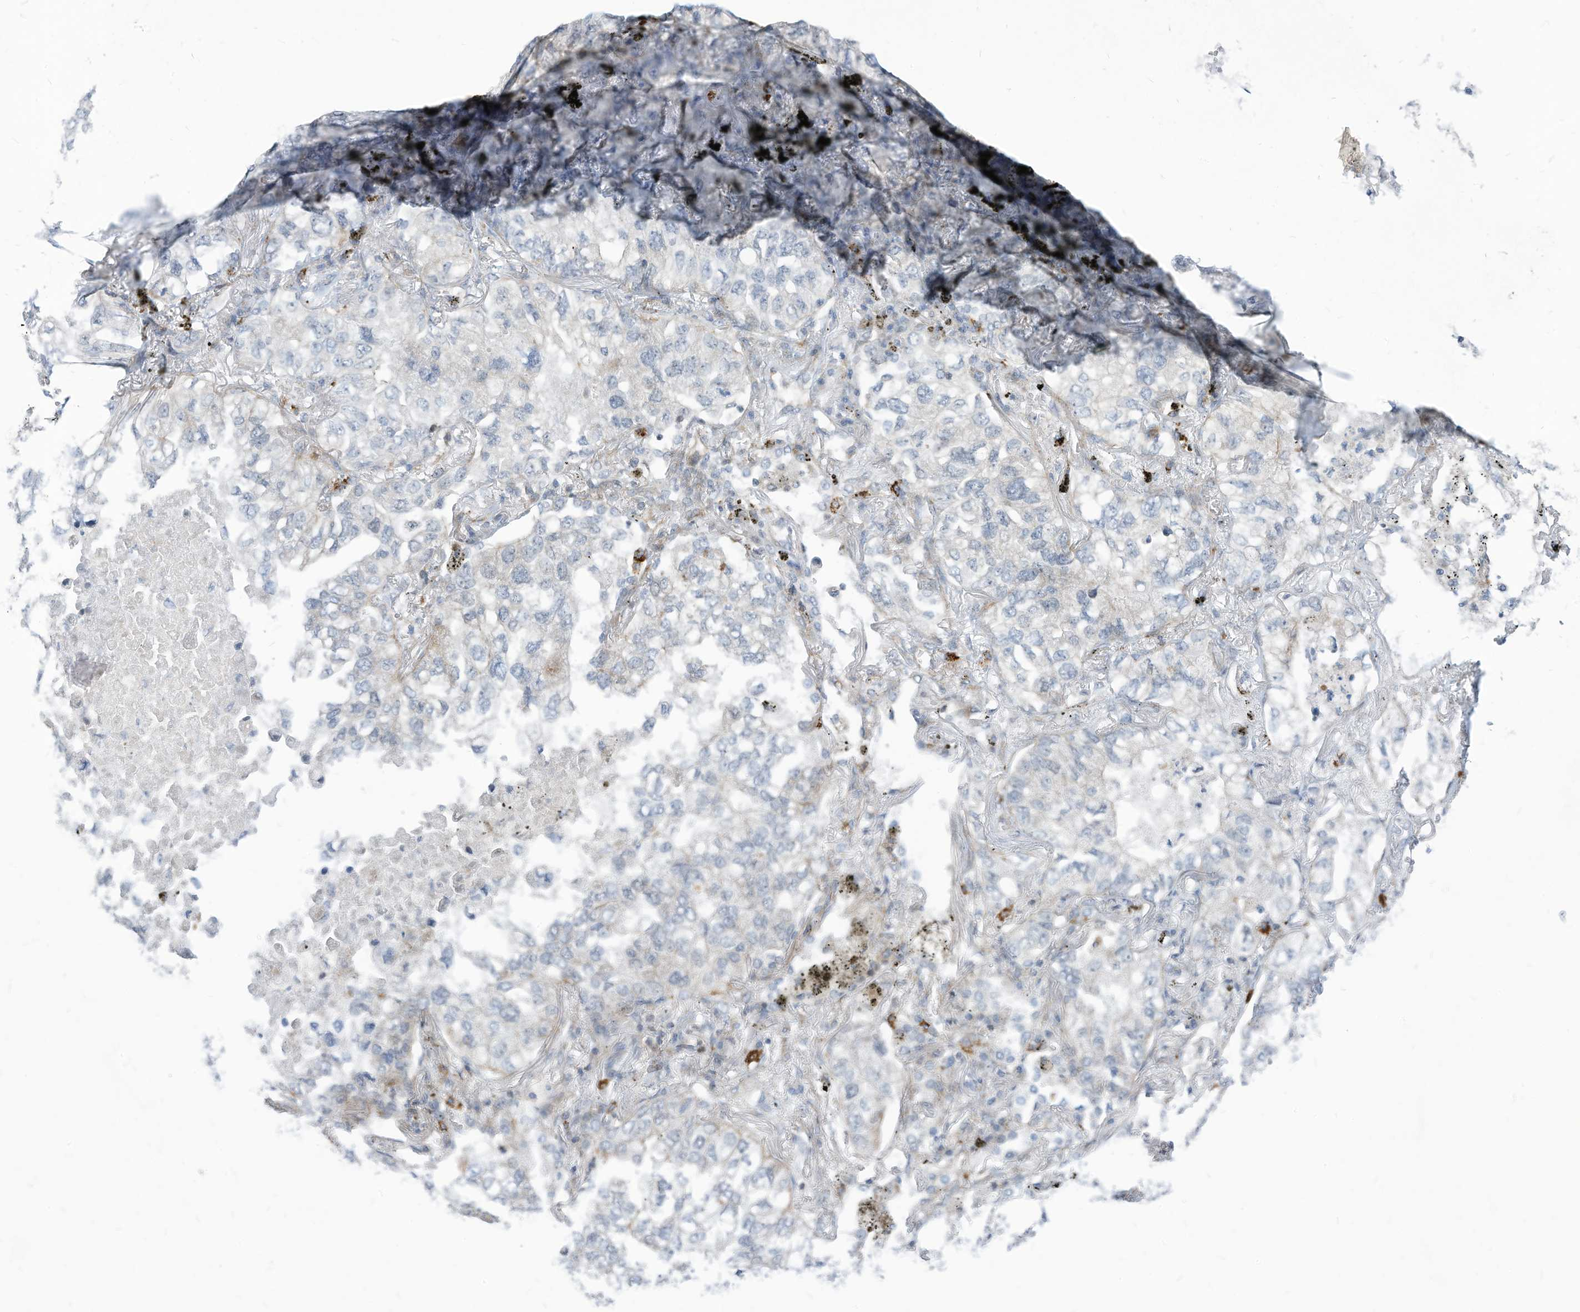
{"staining": {"intensity": "negative", "quantity": "none", "location": "none"}, "tissue": "lung cancer", "cell_type": "Tumor cells", "image_type": "cancer", "snomed": [{"axis": "morphology", "description": "Adenocarcinoma, NOS"}, {"axis": "topography", "description": "Lung"}], "caption": "A micrograph of human adenocarcinoma (lung) is negative for staining in tumor cells.", "gene": "GPATCH3", "patient": {"sex": "male", "age": 65}}